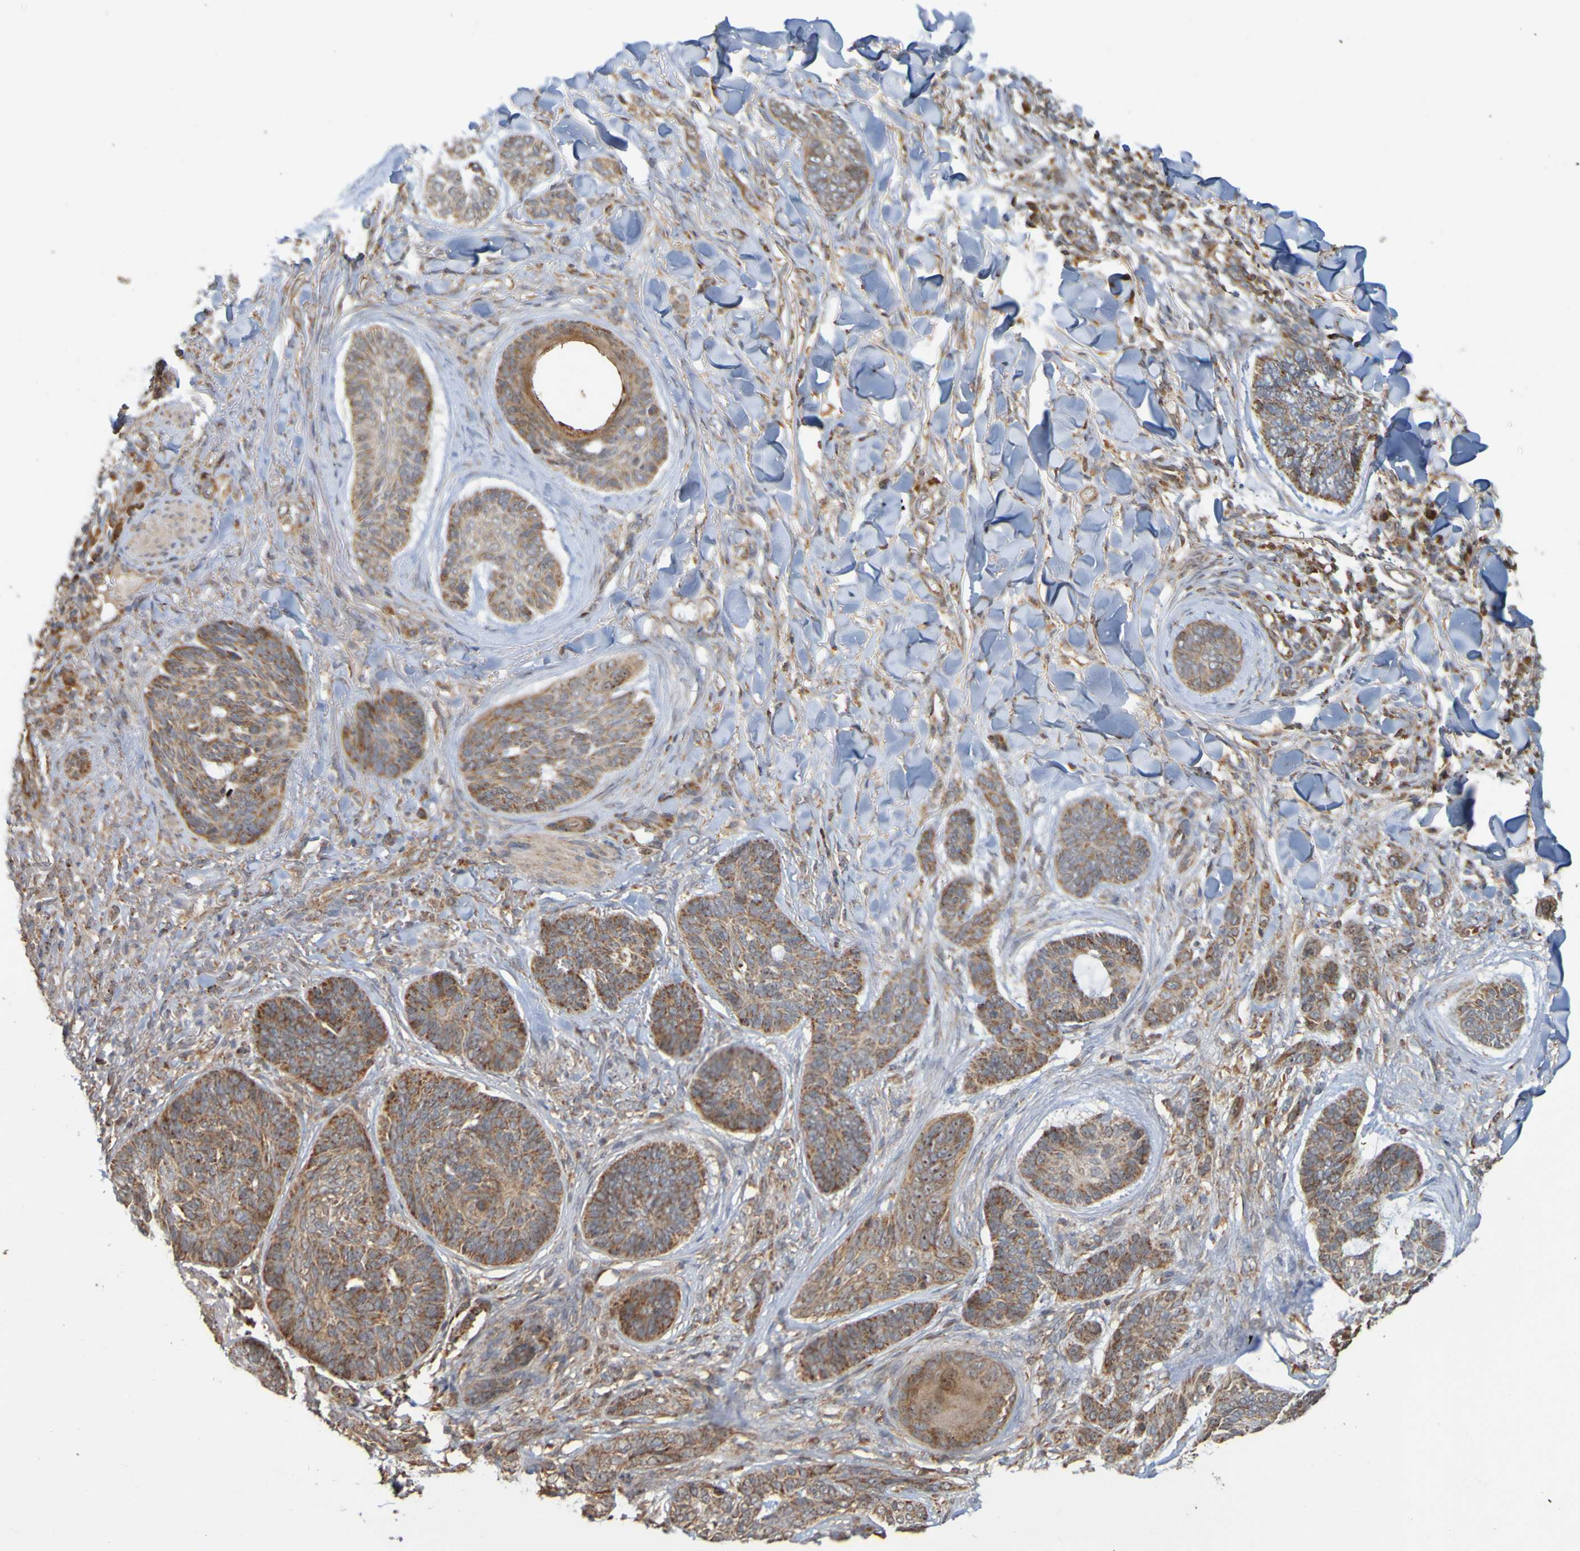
{"staining": {"intensity": "moderate", "quantity": ">75%", "location": "cytoplasmic/membranous"}, "tissue": "skin cancer", "cell_type": "Tumor cells", "image_type": "cancer", "snomed": [{"axis": "morphology", "description": "Basal cell carcinoma"}, {"axis": "topography", "description": "Skin"}], "caption": "A medium amount of moderate cytoplasmic/membranous staining is identified in approximately >75% of tumor cells in skin cancer tissue.", "gene": "TMBIM1", "patient": {"sex": "male", "age": 43}}